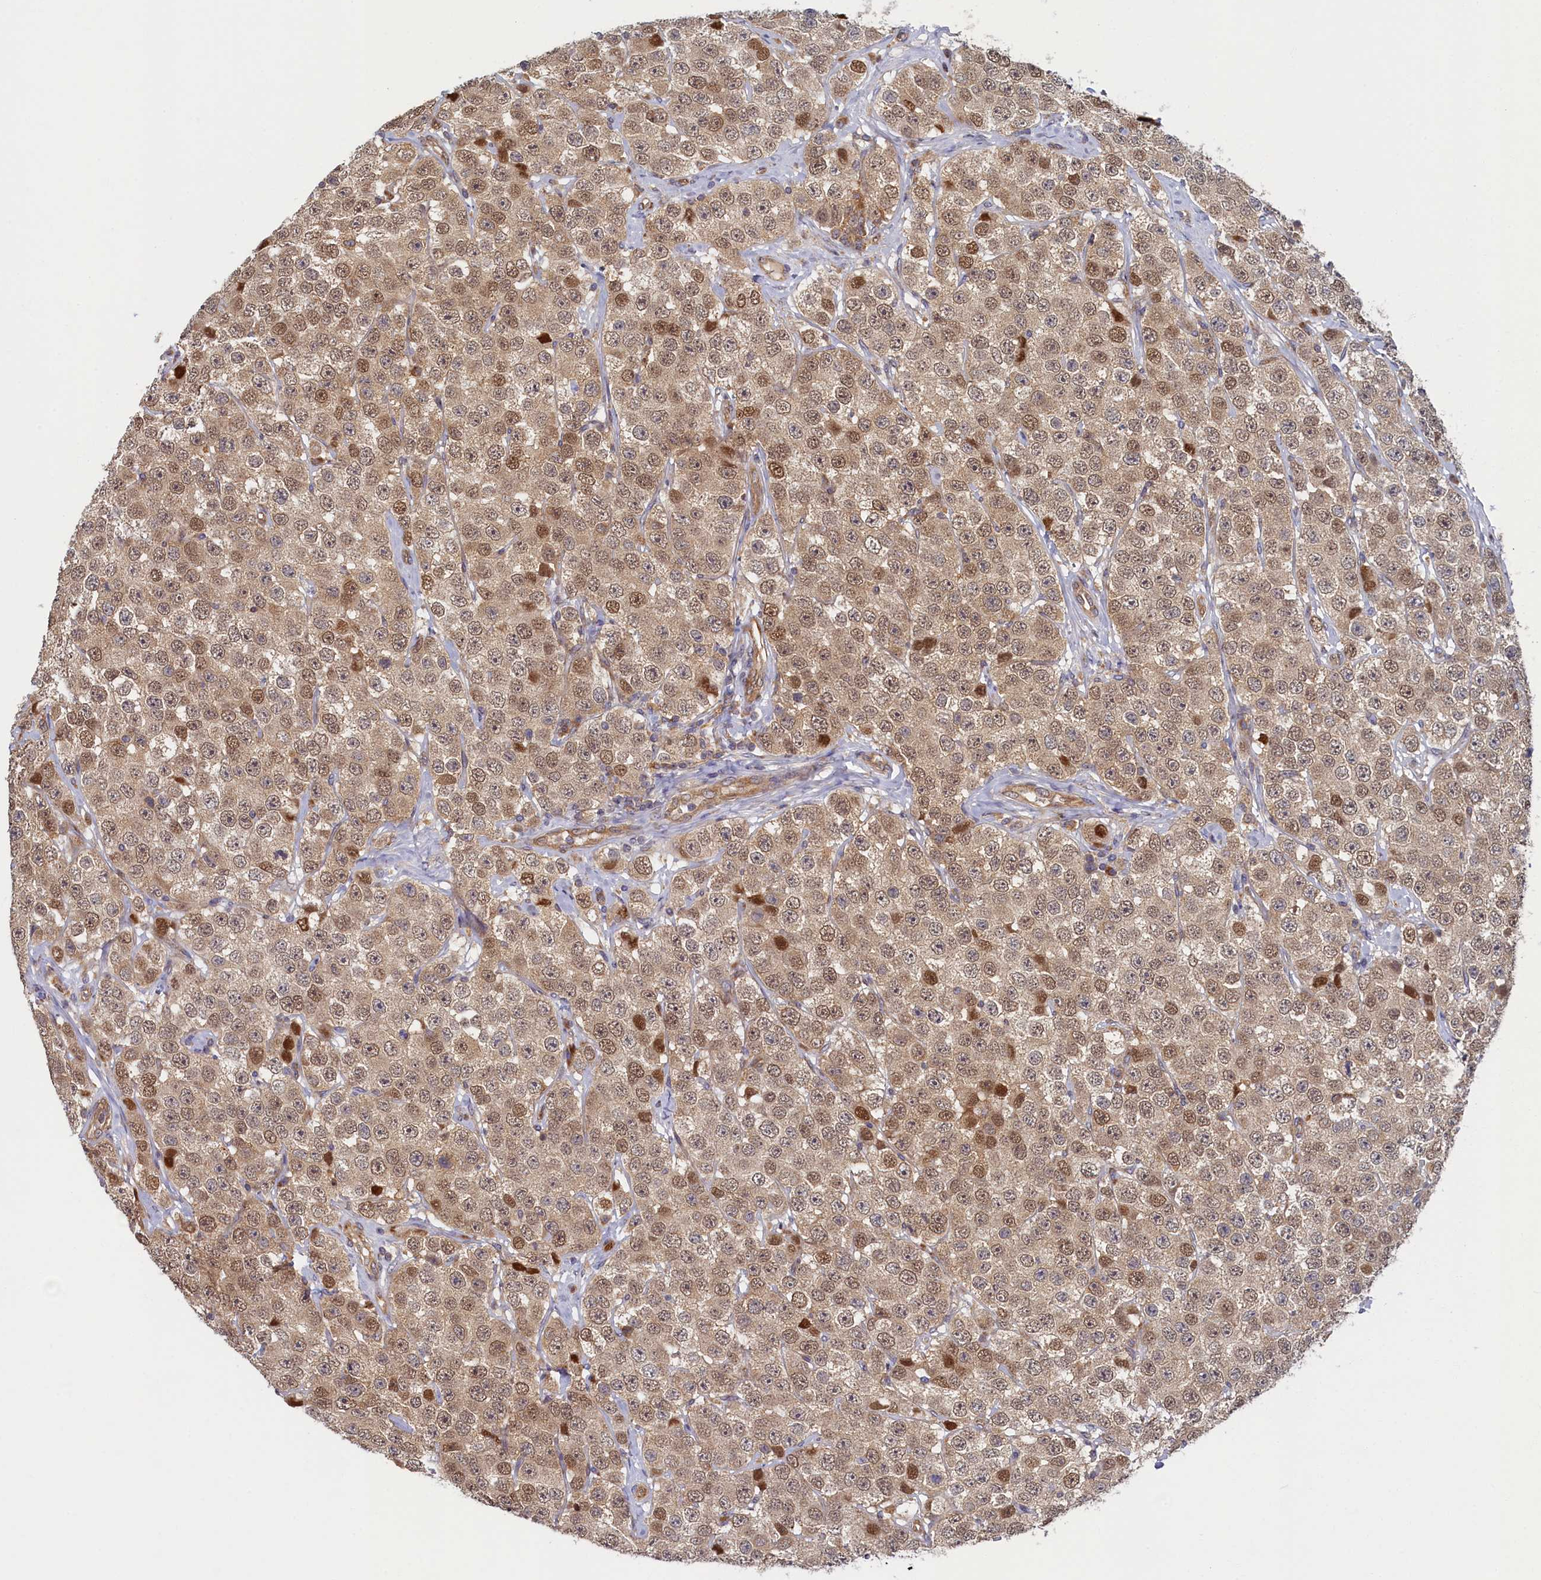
{"staining": {"intensity": "moderate", "quantity": ">75%", "location": "cytoplasmic/membranous,nuclear"}, "tissue": "testis cancer", "cell_type": "Tumor cells", "image_type": "cancer", "snomed": [{"axis": "morphology", "description": "Seminoma, NOS"}, {"axis": "topography", "description": "Testis"}], "caption": "Testis cancer tissue displays moderate cytoplasmic/membranous and nuclear expression in approximately >75% of tumor cells", "gene": "STX12", "patient": {"sex": "male", "age": 28}}